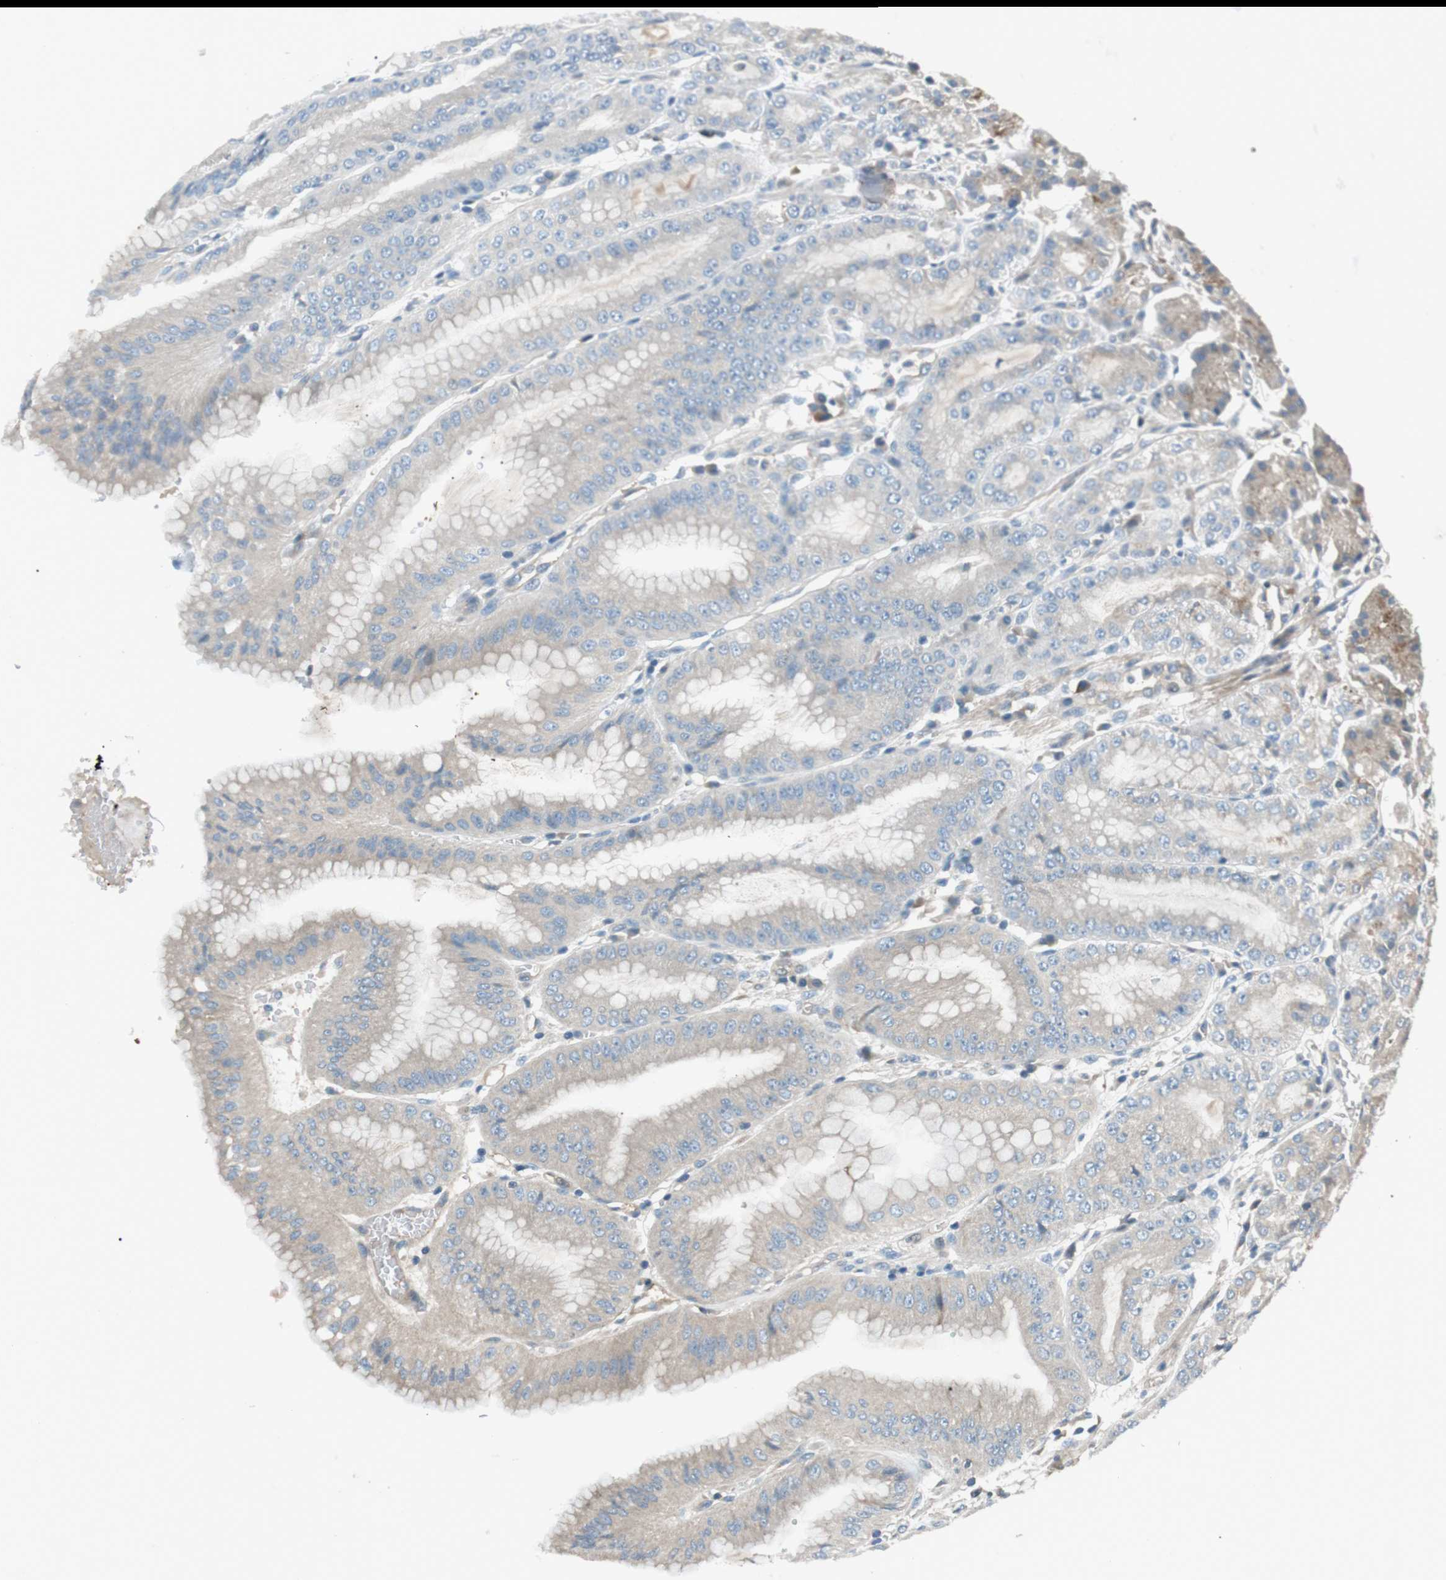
{"staining": {"intensity": "moderate", "quantity": "25%-75%", "location": "cytoplasmic/membranous"}, "tissue": "stomach", "cell_type": "Glandular cells", "image_type": "normal", "snomed": [{"axis": "morphology", "description": "Normal tissue, NOS"}, {"axis": "topography", "description": "Stomach, lower"}], "caption": "Protein expression analysis of unremarkable human stomach reveals moderate cytoplasmic/membranous expression in approximately 25%-75% of glandular cells. (DAB IHC, brown staining for protein, blue staining for nuclei).", "gene": "GPR161", "patient": {"sex": "male", "age": 71}}